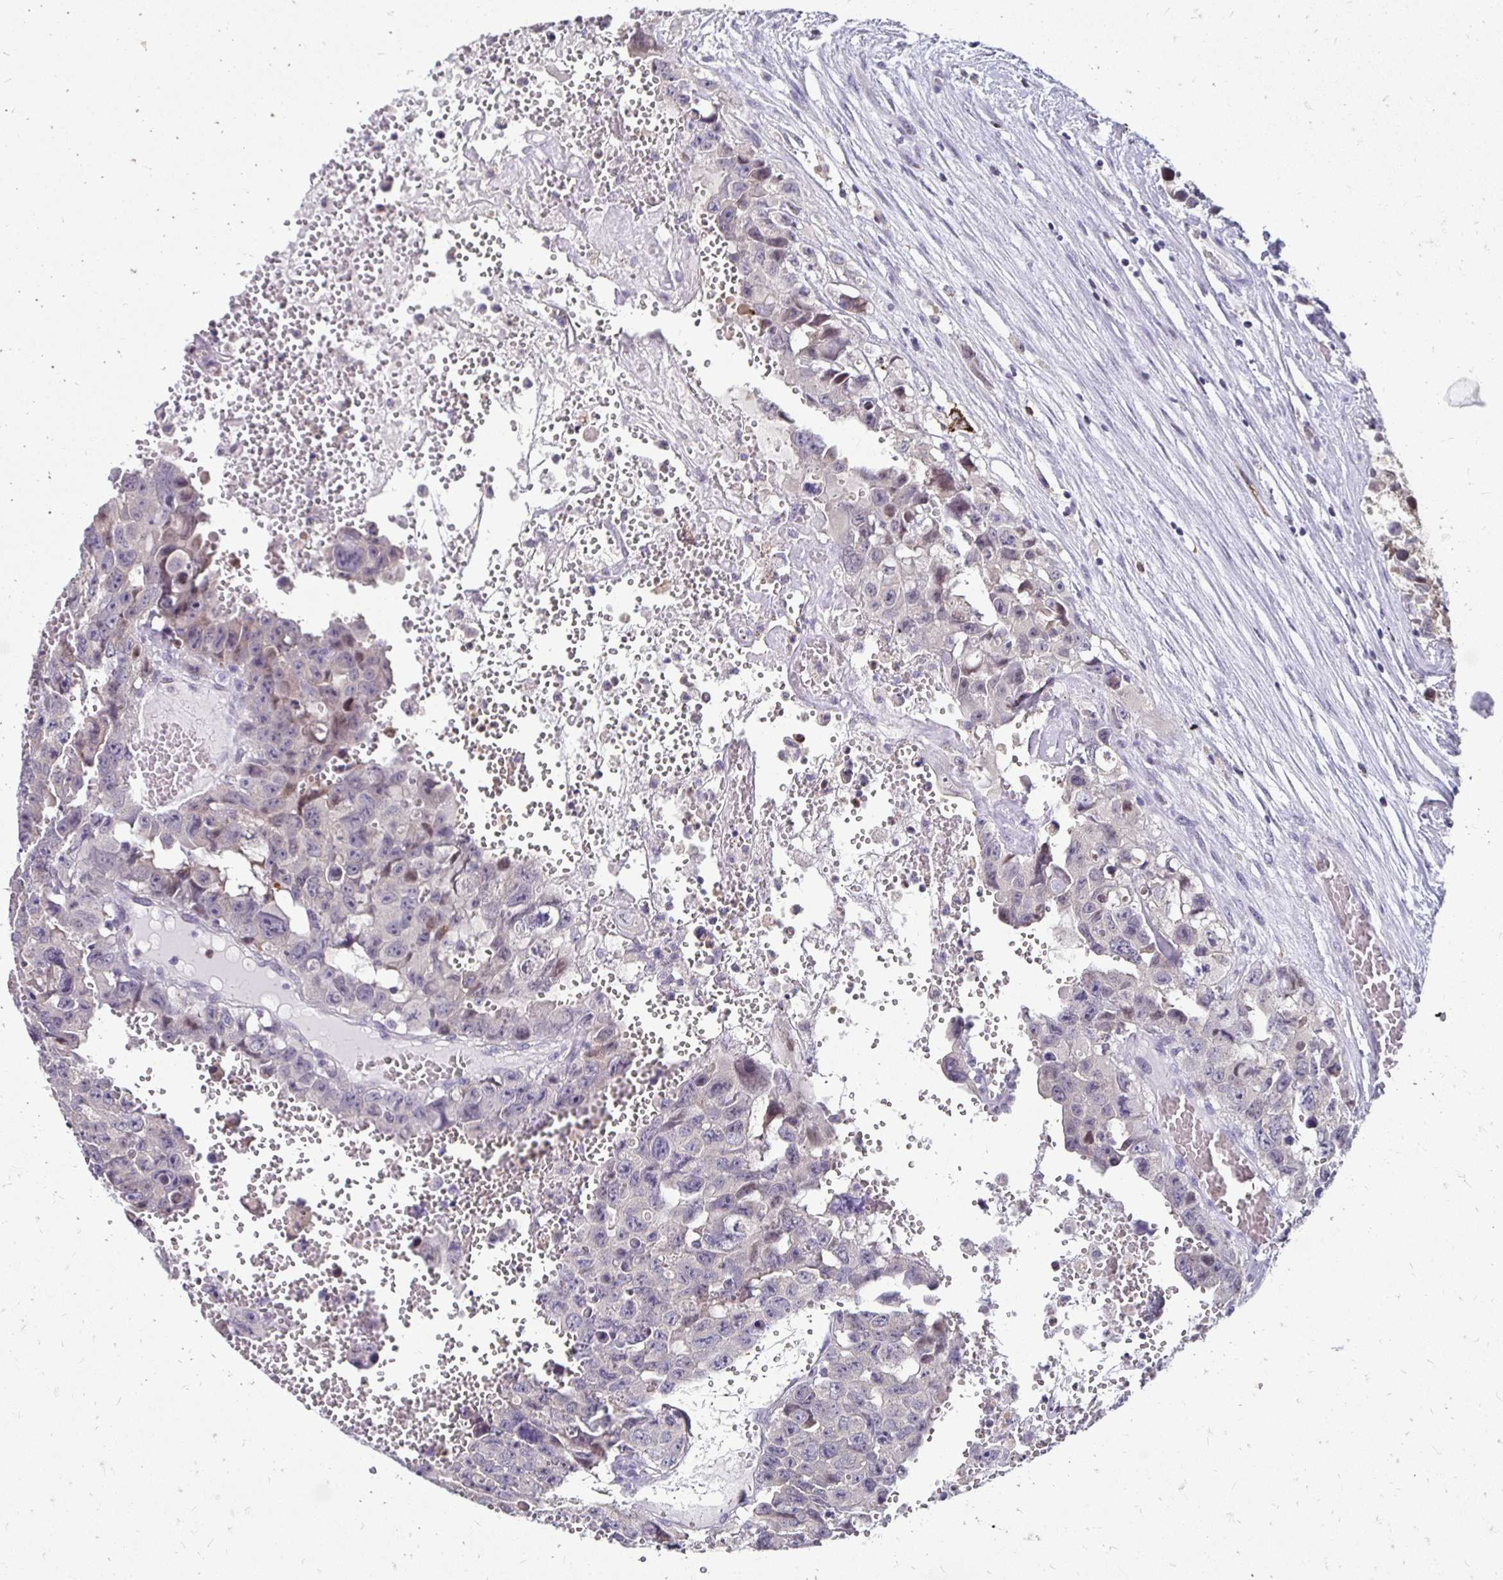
{"staining": {"intensity": "negative", "quantity": "none", "location": "none"}, "tissue": "testis cancer", "cell_type": "Tumor cells", "image_type": "cancer", "snomed": [{"axis": "morphology", "description": "Seminoma, NOS"}, {"axis": "topography", "description": "Testis"}], "caption": "Protein analysis of testis cancer (seminoma) displays no significant expression in tumor cells. Brightfield microscopy of immunohistochemistry (IHC) stained with DAB (3,3'-diaminobenzidine) (brown) and hematoxylin (blue), captured at high magnification.", "gene": "PADI2", "patient": {"sex": "male", "age": 26}}